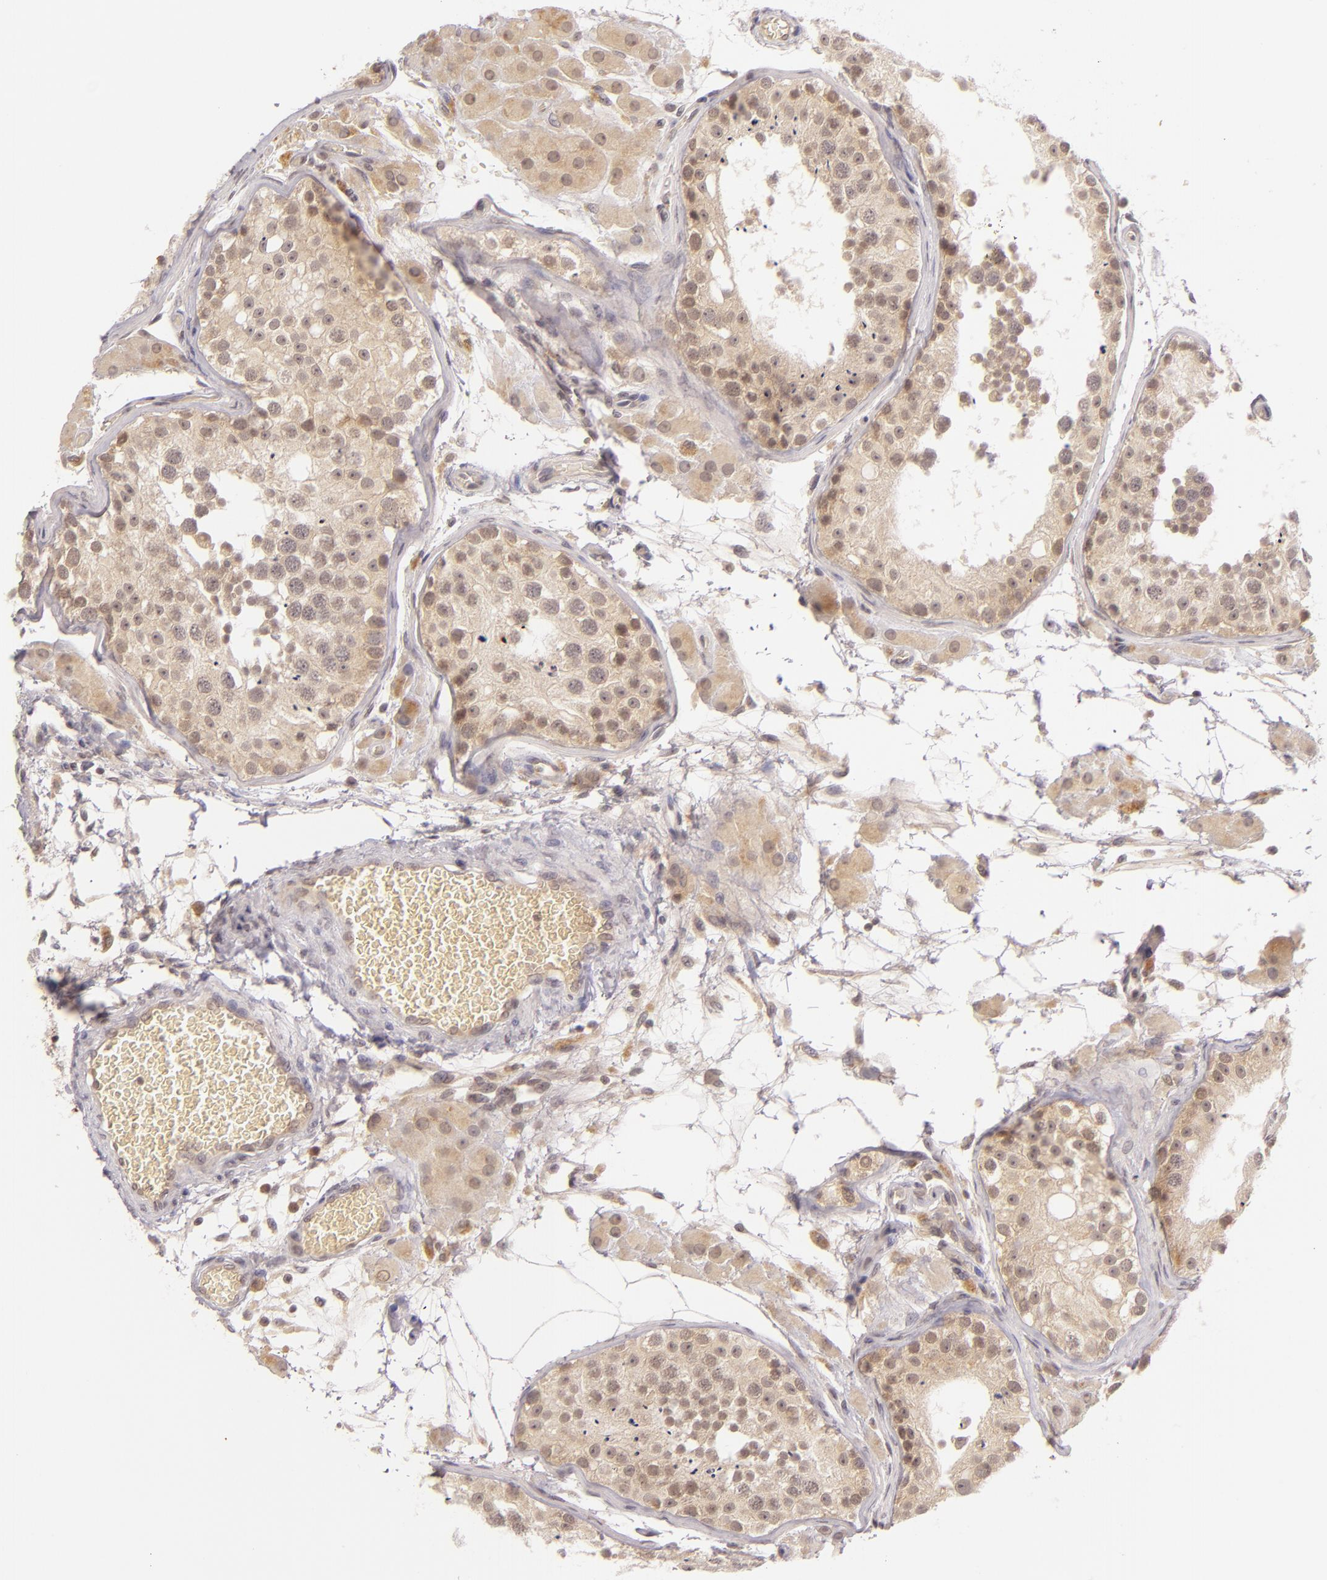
{"staining": {"intensity": "weak", "quantity": ">75%", "location": "cytoplasmic/membranous"}, "tissue": "testis", "cell_type": "Cells in seminiferous ducts", "image_type": "normal", "snomed": [{"axis": "morphology", "description": "Normal tissue, NOS"}, {"axis": "topography", "description": "Testis"}], "caption": "An immunohistochemistry image of unremarkable tissue is shown. Protein staining in brown labels weak cytoplasmic/membranous positivity in testis within cells in seminiferous ducts.", "gene": "CASP8", "patient": {"sex": "male", "age": 26}}